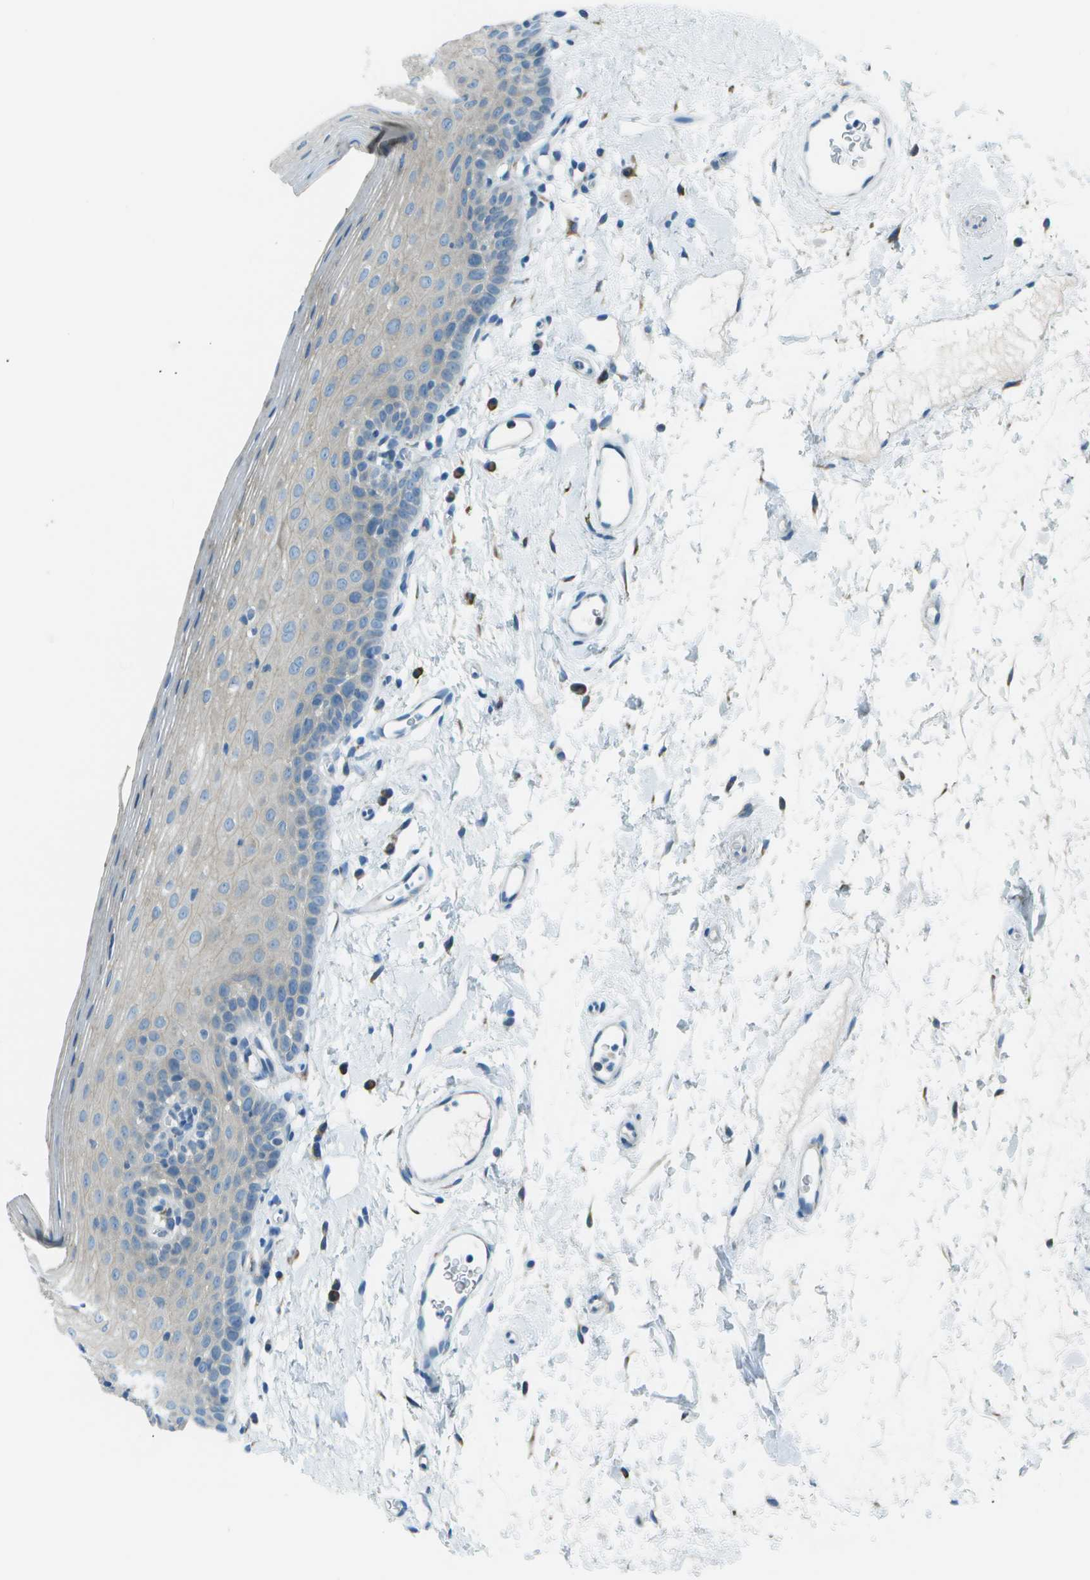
{"staining": {"intensity": "negative", "quantity": "none", "location": "none"}, "tissue": "oral mucosa", "cell_type": "Squamous epithelial cells", "image_type": "normal", "snomed": [{"axis": "morphology", "description": "Normal tissue, NOS"}, {"axis": "topography", "description": "Oral tissue"}], "caption": "DAB immunohistochemical staining of benign human oral mucosa exhibits no significant staining in squamous epithelial cells. (DAB immunohistochemistry (IHC), high magnification).", "gene": "KCTD3", "patient": {"sex": "male", "age": 66}}